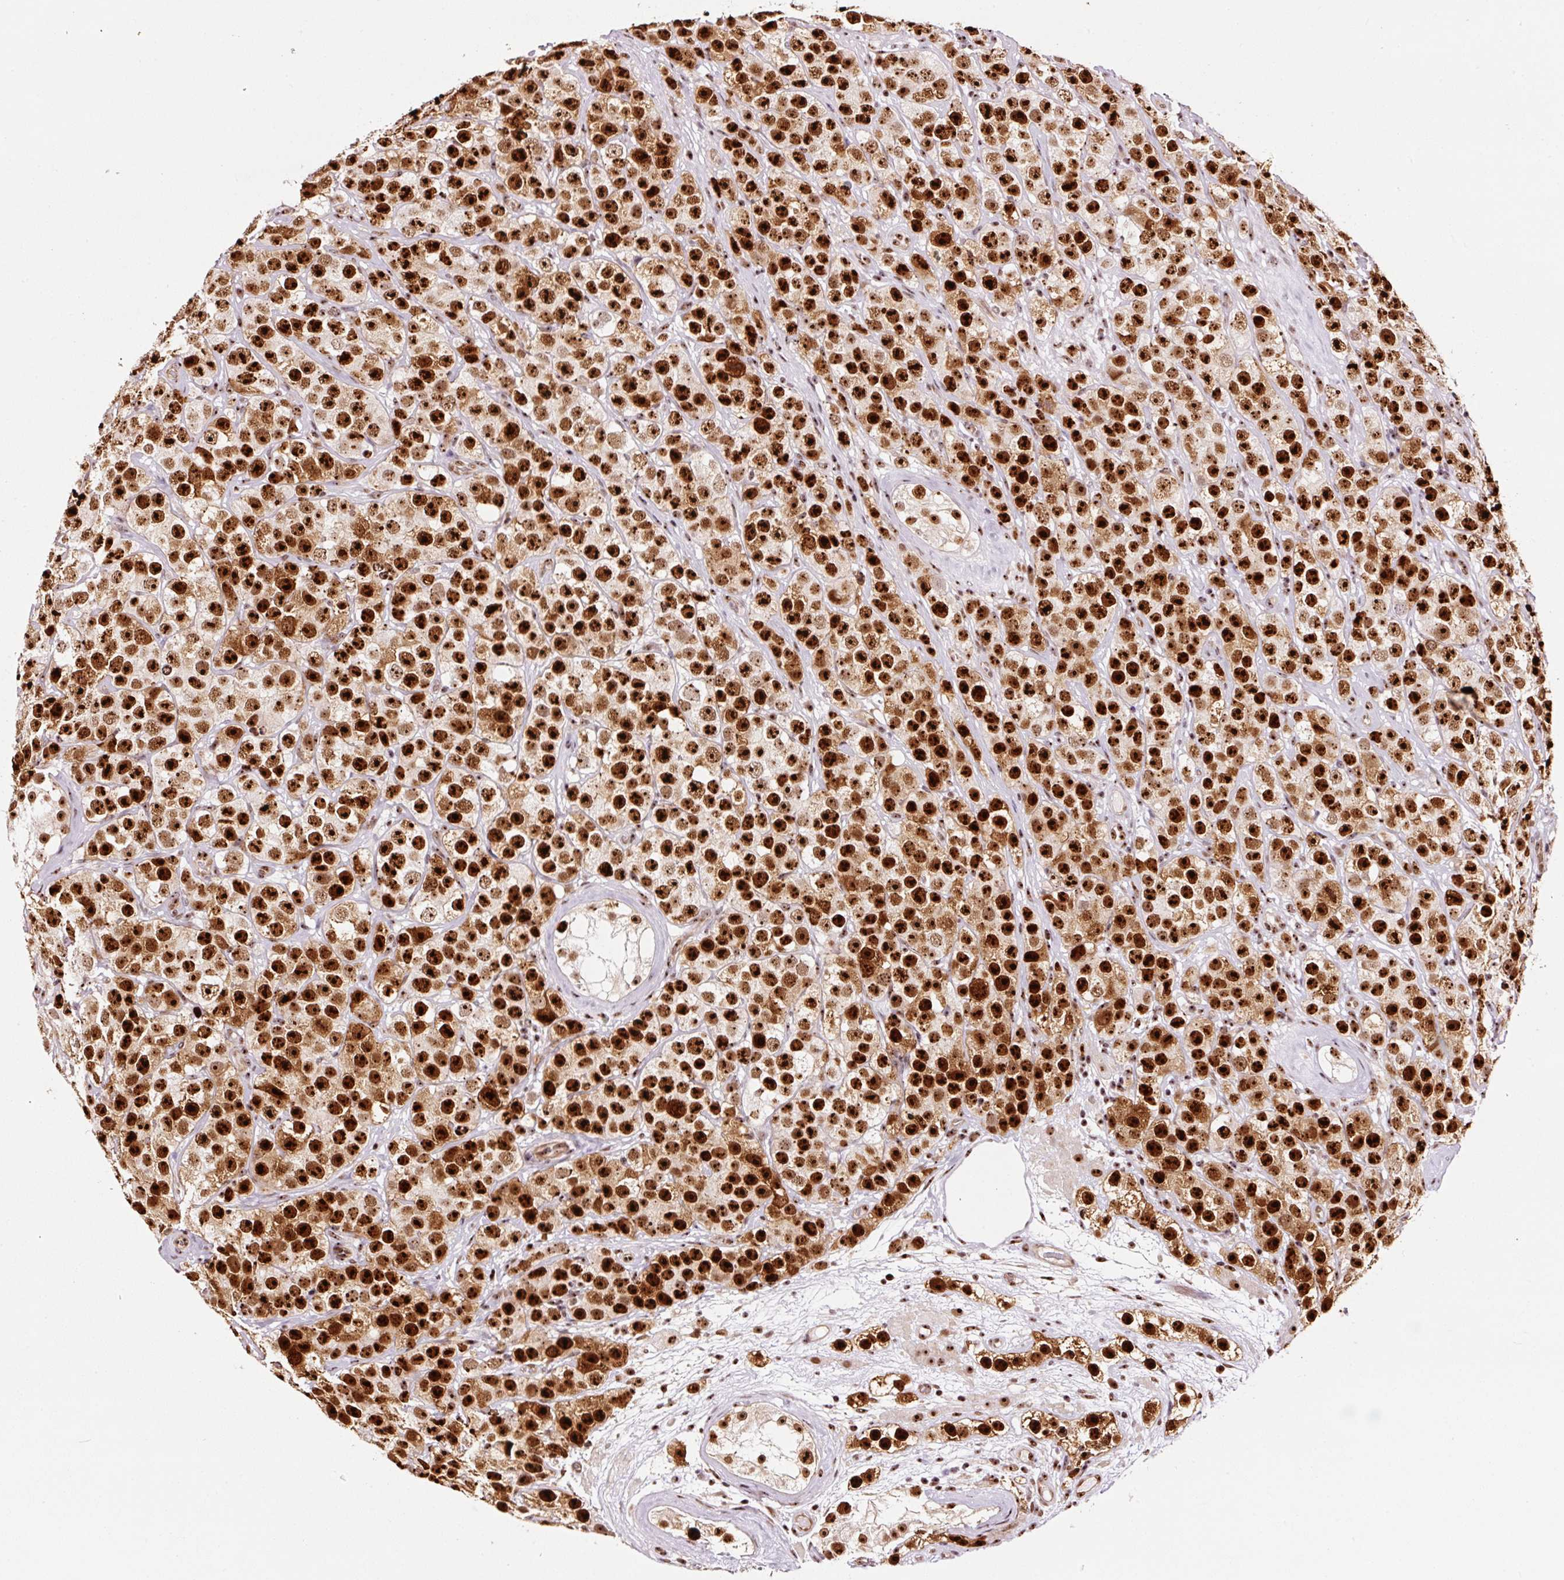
{"staining": {"intensity": "strong", "quantity": ">75%", "location": "nuclear"}, "tissue": "testis cancer", "cell_type": "Tumor cells", "image_type": "cancer", "snomed": [{"axis": "morphology", "description": "Seminoma, NOS"}, {"axis": "topography", "description": "Testis"}], "caption": "This histopathology image exhibits IHC staining of testis seminoma, with high strong nuclear expression in about >75% of tumor cells.", "gene": "GNL3", "patient": {"sex": "male", "age": 28}}